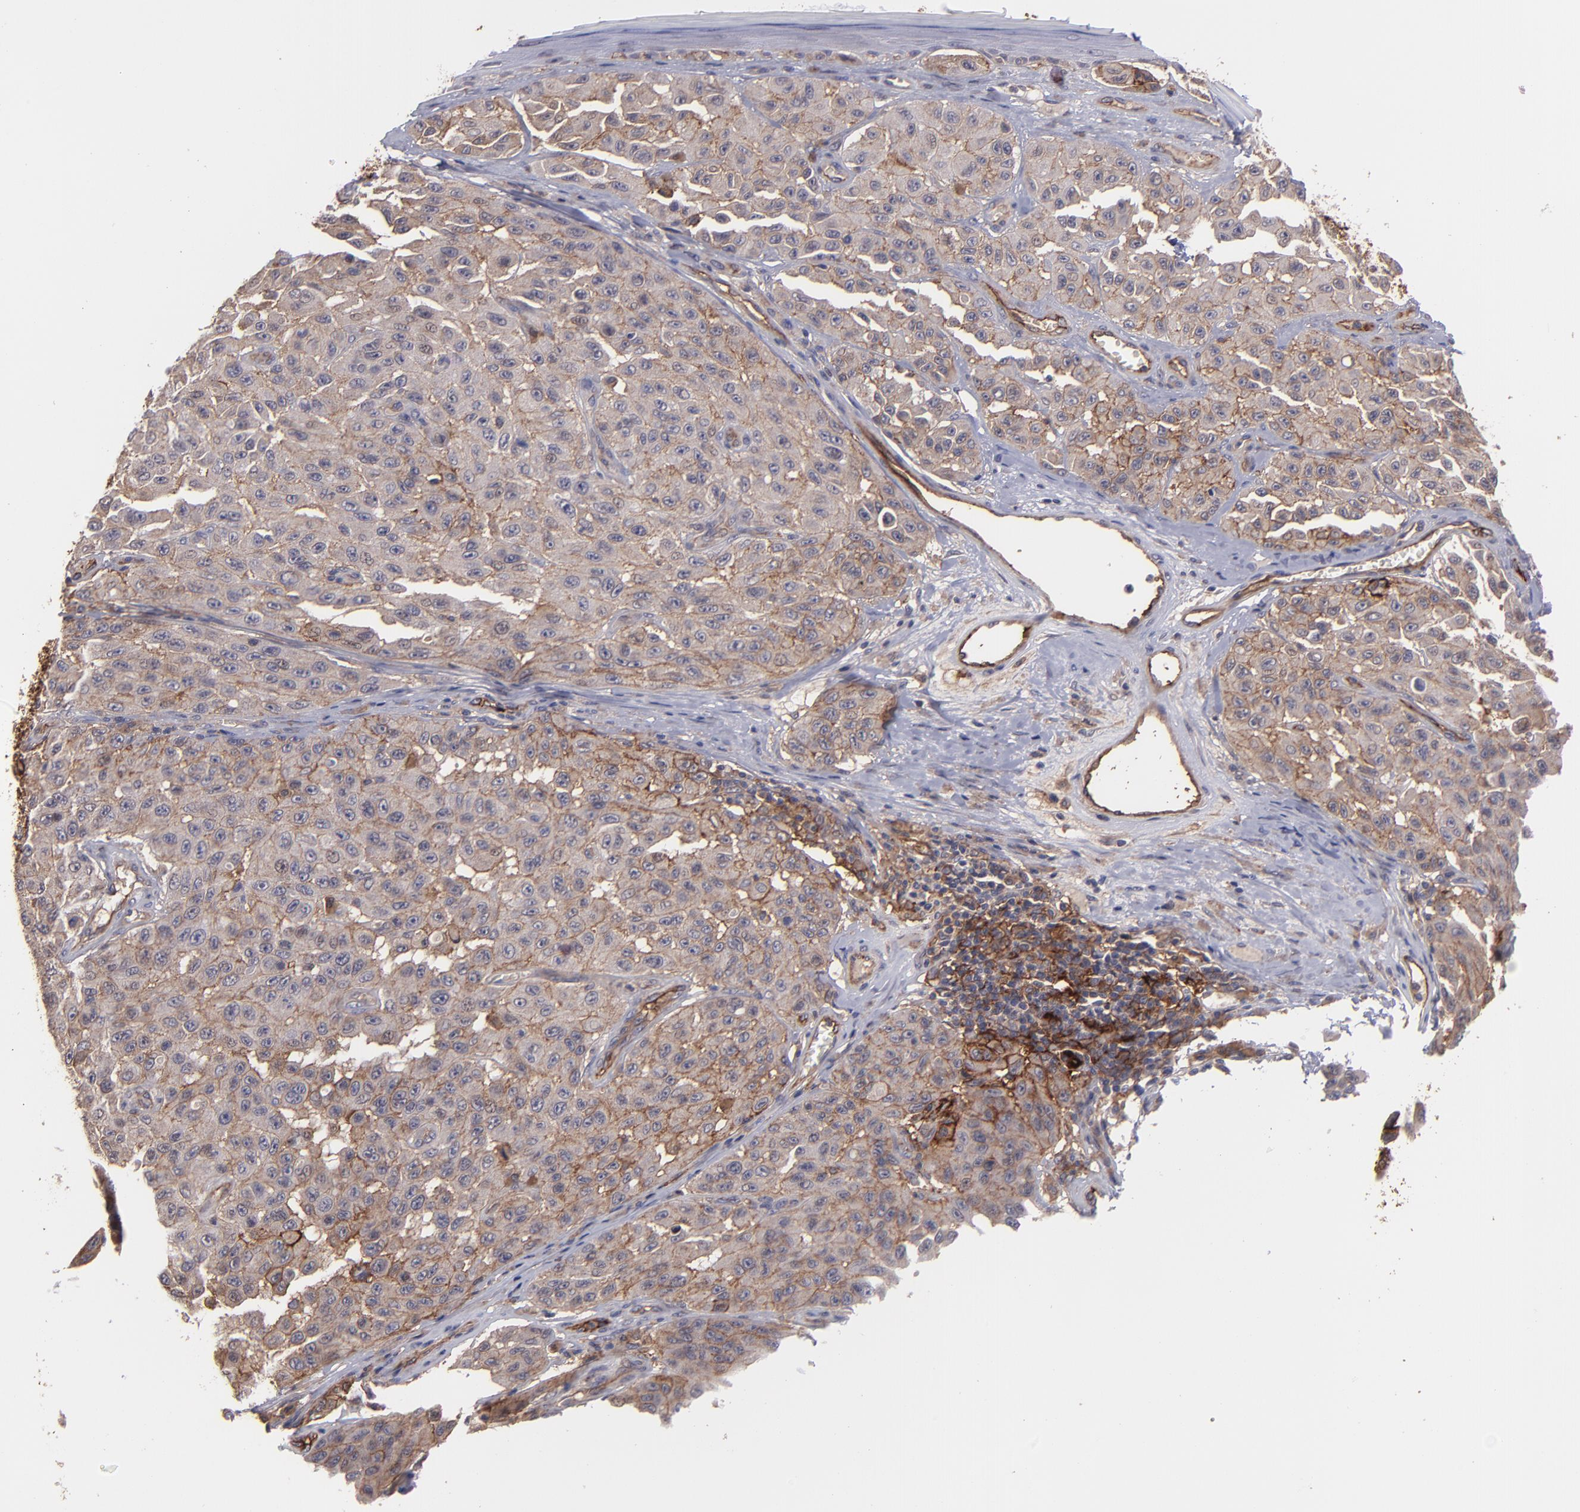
{"staining": {"intensity": "weak", "quantity": ">75%", "location": "cytoplasmic/membranous"}, "tissue": "melanoma", "cell_type": "Tumor cells", "image_type": "cancer", "snomed": [{"axis": "morphology", "description": "Malignant melanoma, NOS"}, {"axis": "topography", "description": "Skin"}], "caption": "Immunohistochemistry (IHC) photomicrograph of neoplastic tissue: melanoma stained using IHC exhibits low levels of weak protein expression localized specifically in the cytoplasmic/membranous of tumor cells, appearing as a cytoplasmic/membranous brown color.", "gene": "ICAM1", "patient": {"sex": "male", "age": 30}}